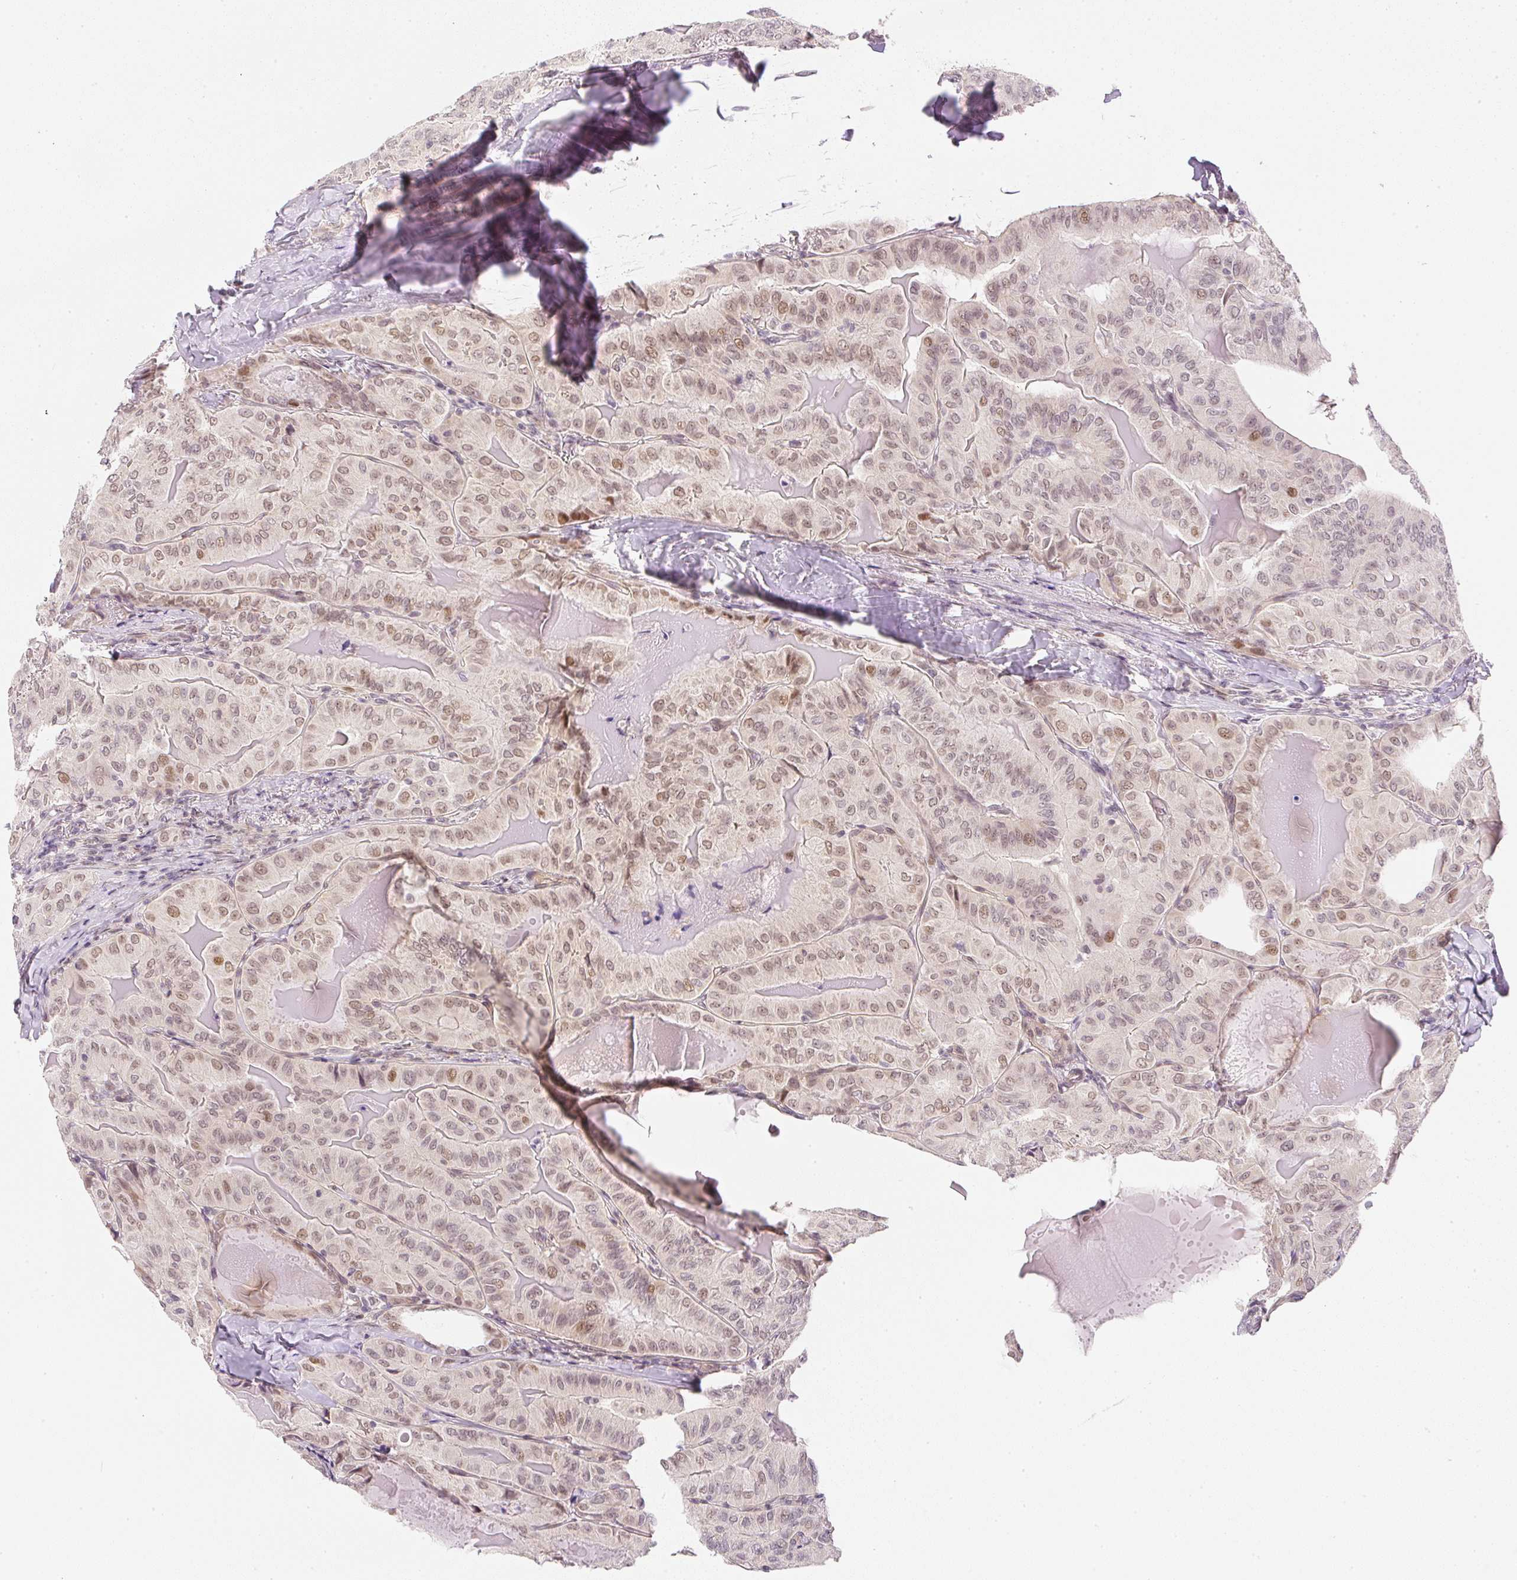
{"staining": {"intensity": "moderate", "quantity": ">75%", "location": "nuclear"}, "tissue": "thyroid cancer", "cell_type": "Tumor cells", "image_type": "cancer", "snomed": [{"axis": "morphology", "description": "Papillary adenocarcinoma, NOS"}, {"axis": "topography", "description": "Thyroid gland"}], "caption": "Papillary adenocarcinoma (thyroid) stained with DAB (3,3'-diaminobenzidine) immunohistochemistry reveals medium levels of moderate nuclear staining in about >75% of tumor cells.", "gene": "DPPA4", "patient": {"sex": "female", "age": 68}}